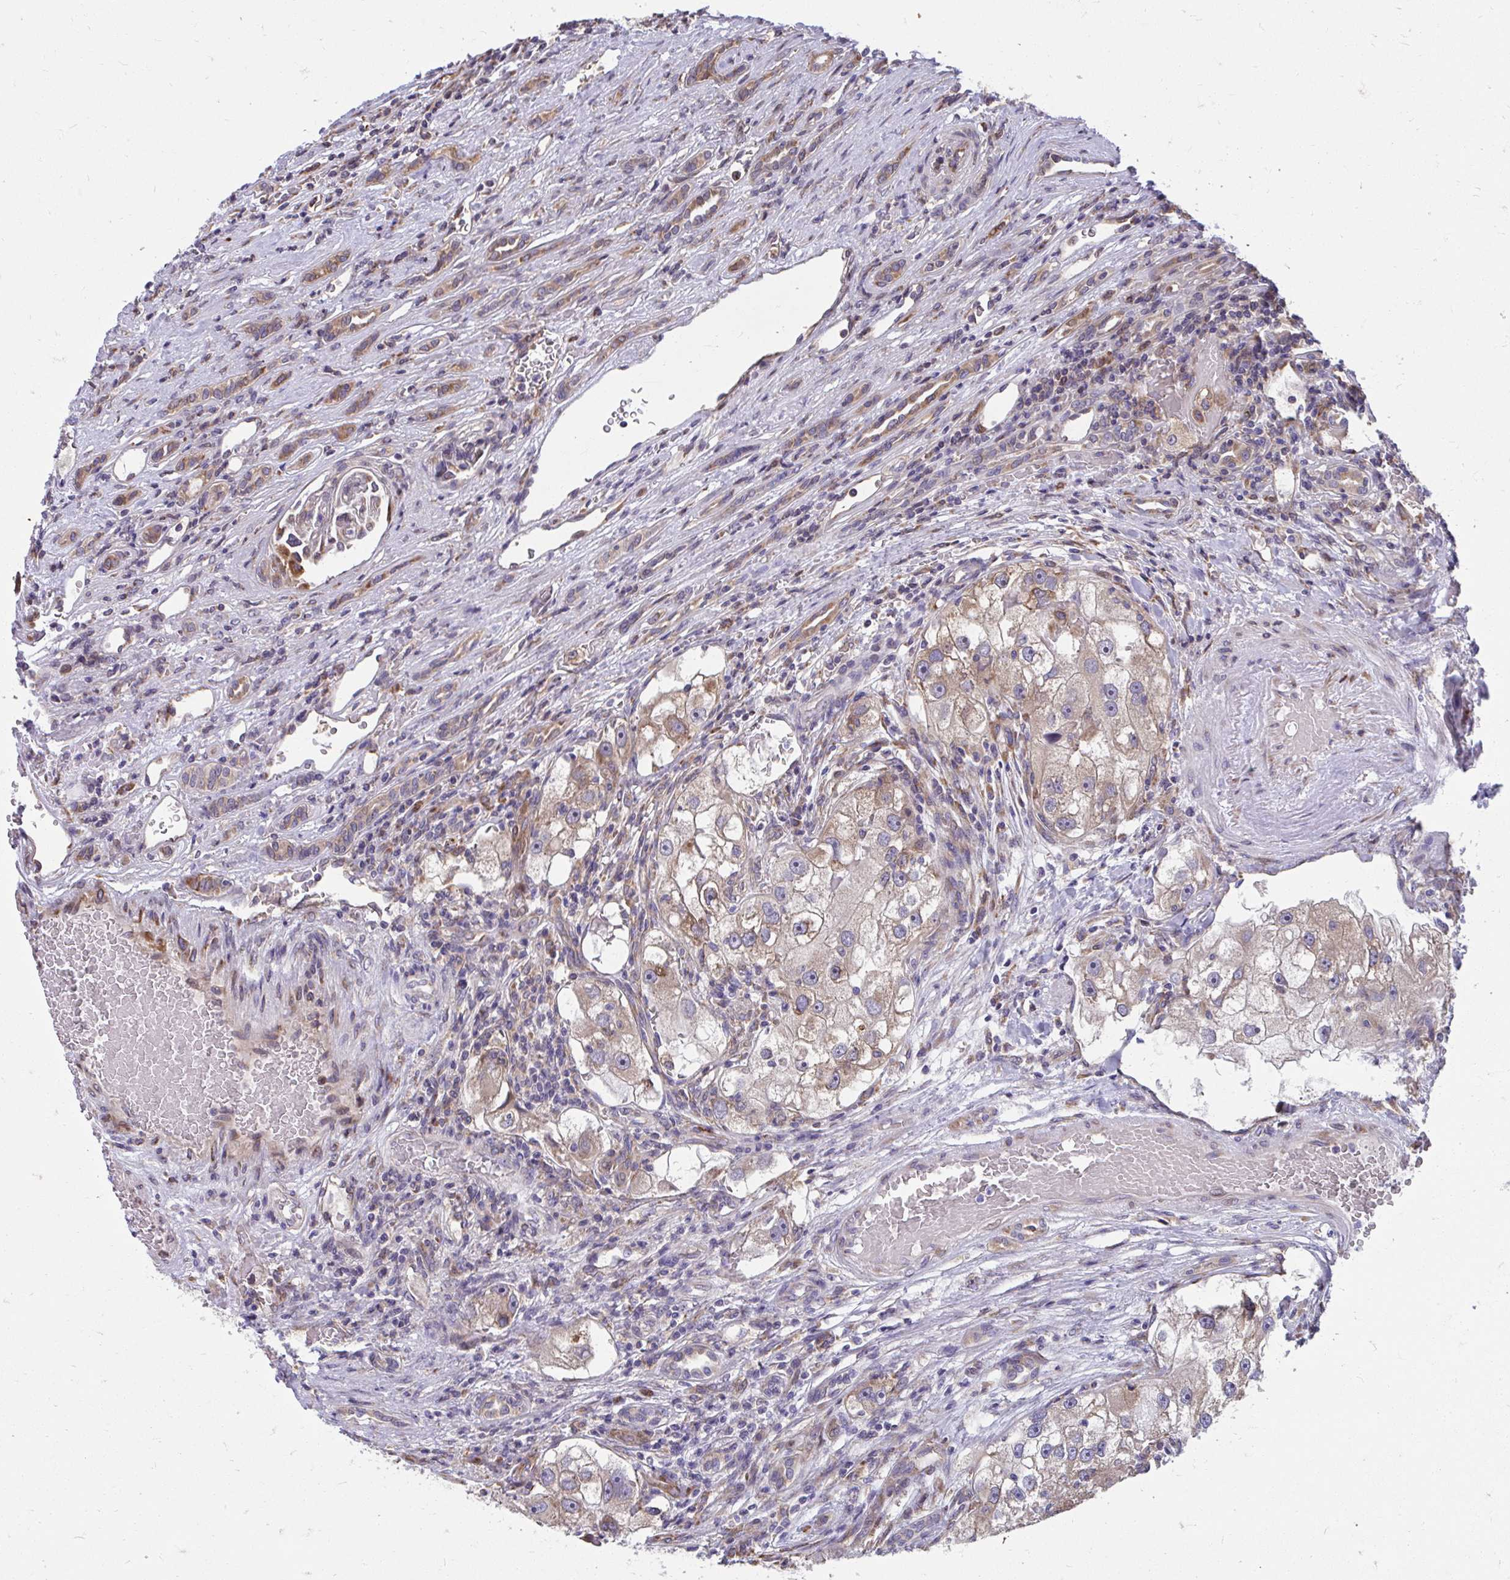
{"staining": {"intensity": "weak", "quantity": ">75%", "location": "cytoplasmic/membranous"}, "tissue": "renal cancer", "cell_type": "Tumor cells", "image_type": "cancer", "snomed": [{"axis": "morphology", "description": "Adenocarcinoma, NOS"}, {"axis": "topography", "description": "Kidney"}], "caption": "Immunohistochemistry (IHC) micrograph of adenocarcinoma (renal) stained for a protein (brown), which demonstrates low levels of weak cytoplasmic/membranous expression in approximately >75% of tumor cells.", "gene": "ZNF778", "patient": {"sex": "male", "age": 63}}